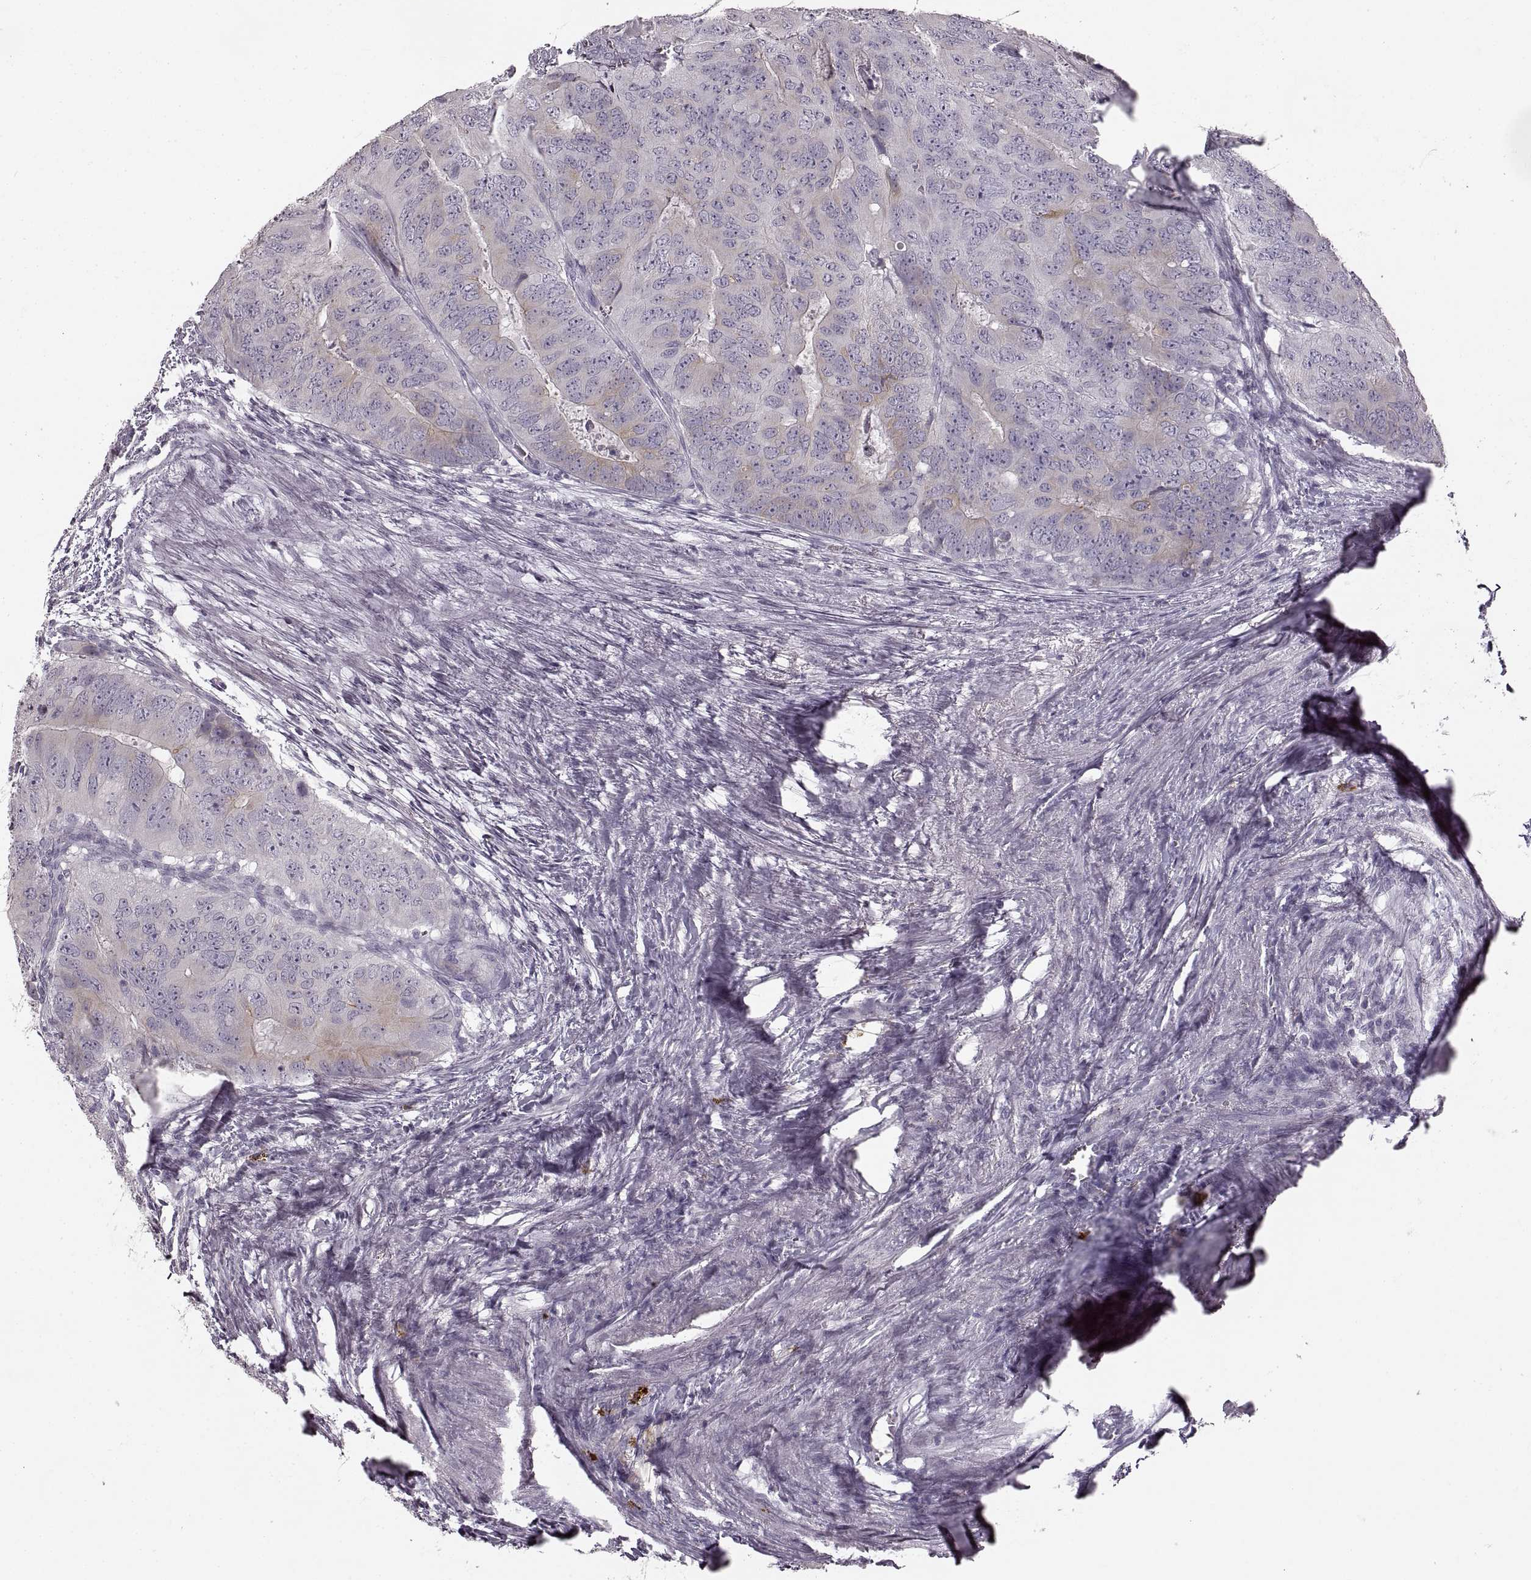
{"staining": {"intensity": "negative", "quantity": "none", "location": "none"}, "tissue": "colorectal cancer", "cell_type": "Tumor cells", "image_type": "cancer", "snomed": [{"axis": "morphology", "description": "Adenocarcinoma, NOS"}, {"axis": "topography", "description": "Colon"}], "caption": "Human colorectal cancer (adenocarcinoma) stained for a protein using IHC shows no expression in tumor cells.", "gene": "CNTN1", "patient": {"sex": "male", "age": 79}}